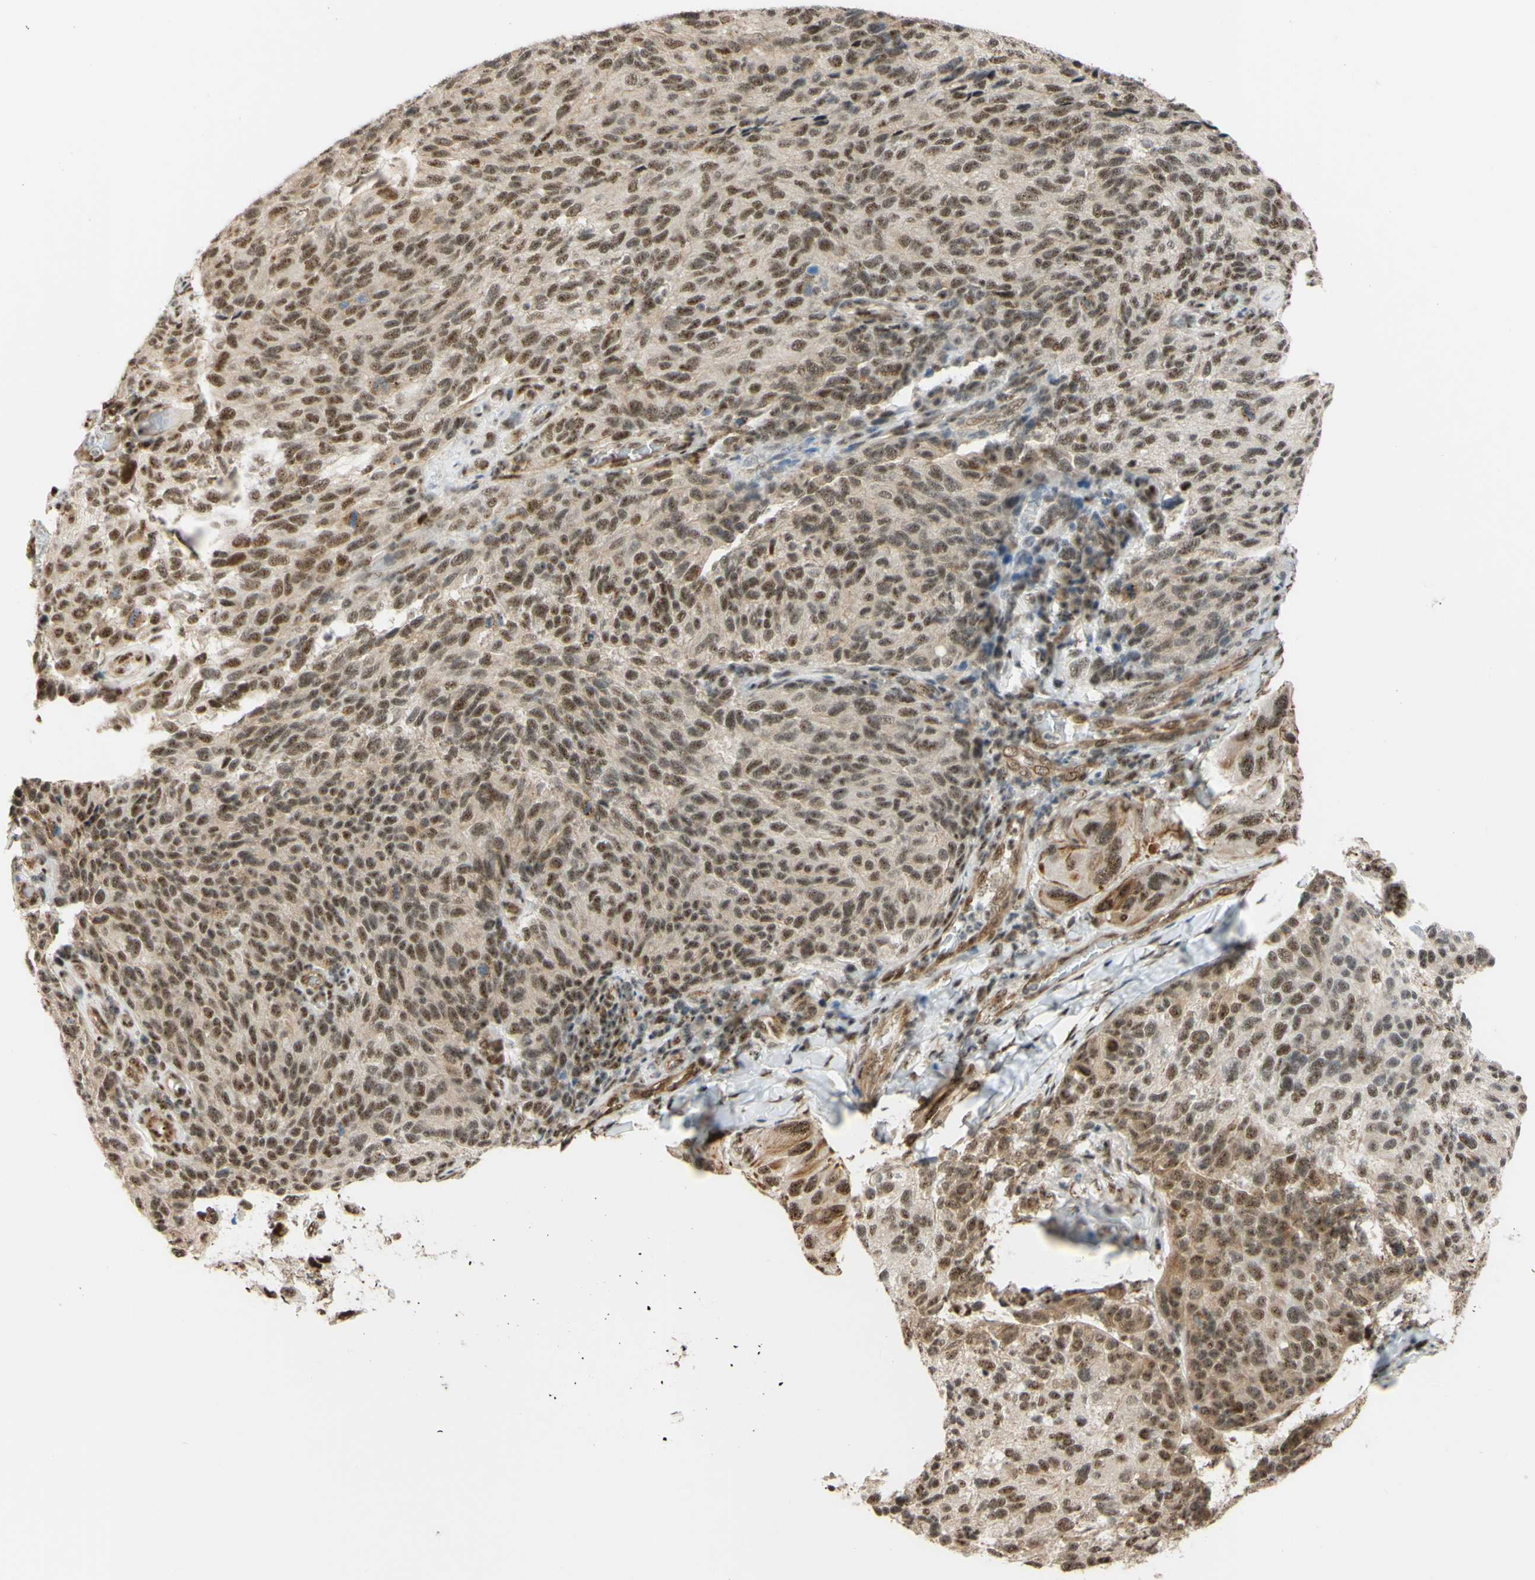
{"staining": {"intensity": "moderate", "quantity": ">75%", "location": "nuclear"}, "tissue": "melanoma", "cell_type": "Tumor cells", "image_type": "cancer", "snomed": [{"axis": "morphology", "description": "Malignant melanoma, NOS"}, {"axis": "topography", "description": "Skin"}], "caption": "Protein expression analysis of human melanoma reveals moderate nuclear expression in approximately >75% of tumor cells. (Brightfield microscopy of DAB IHC at high magnification).", "gene": "SAP18", "patient": {"sex": "female", "age": 73}}